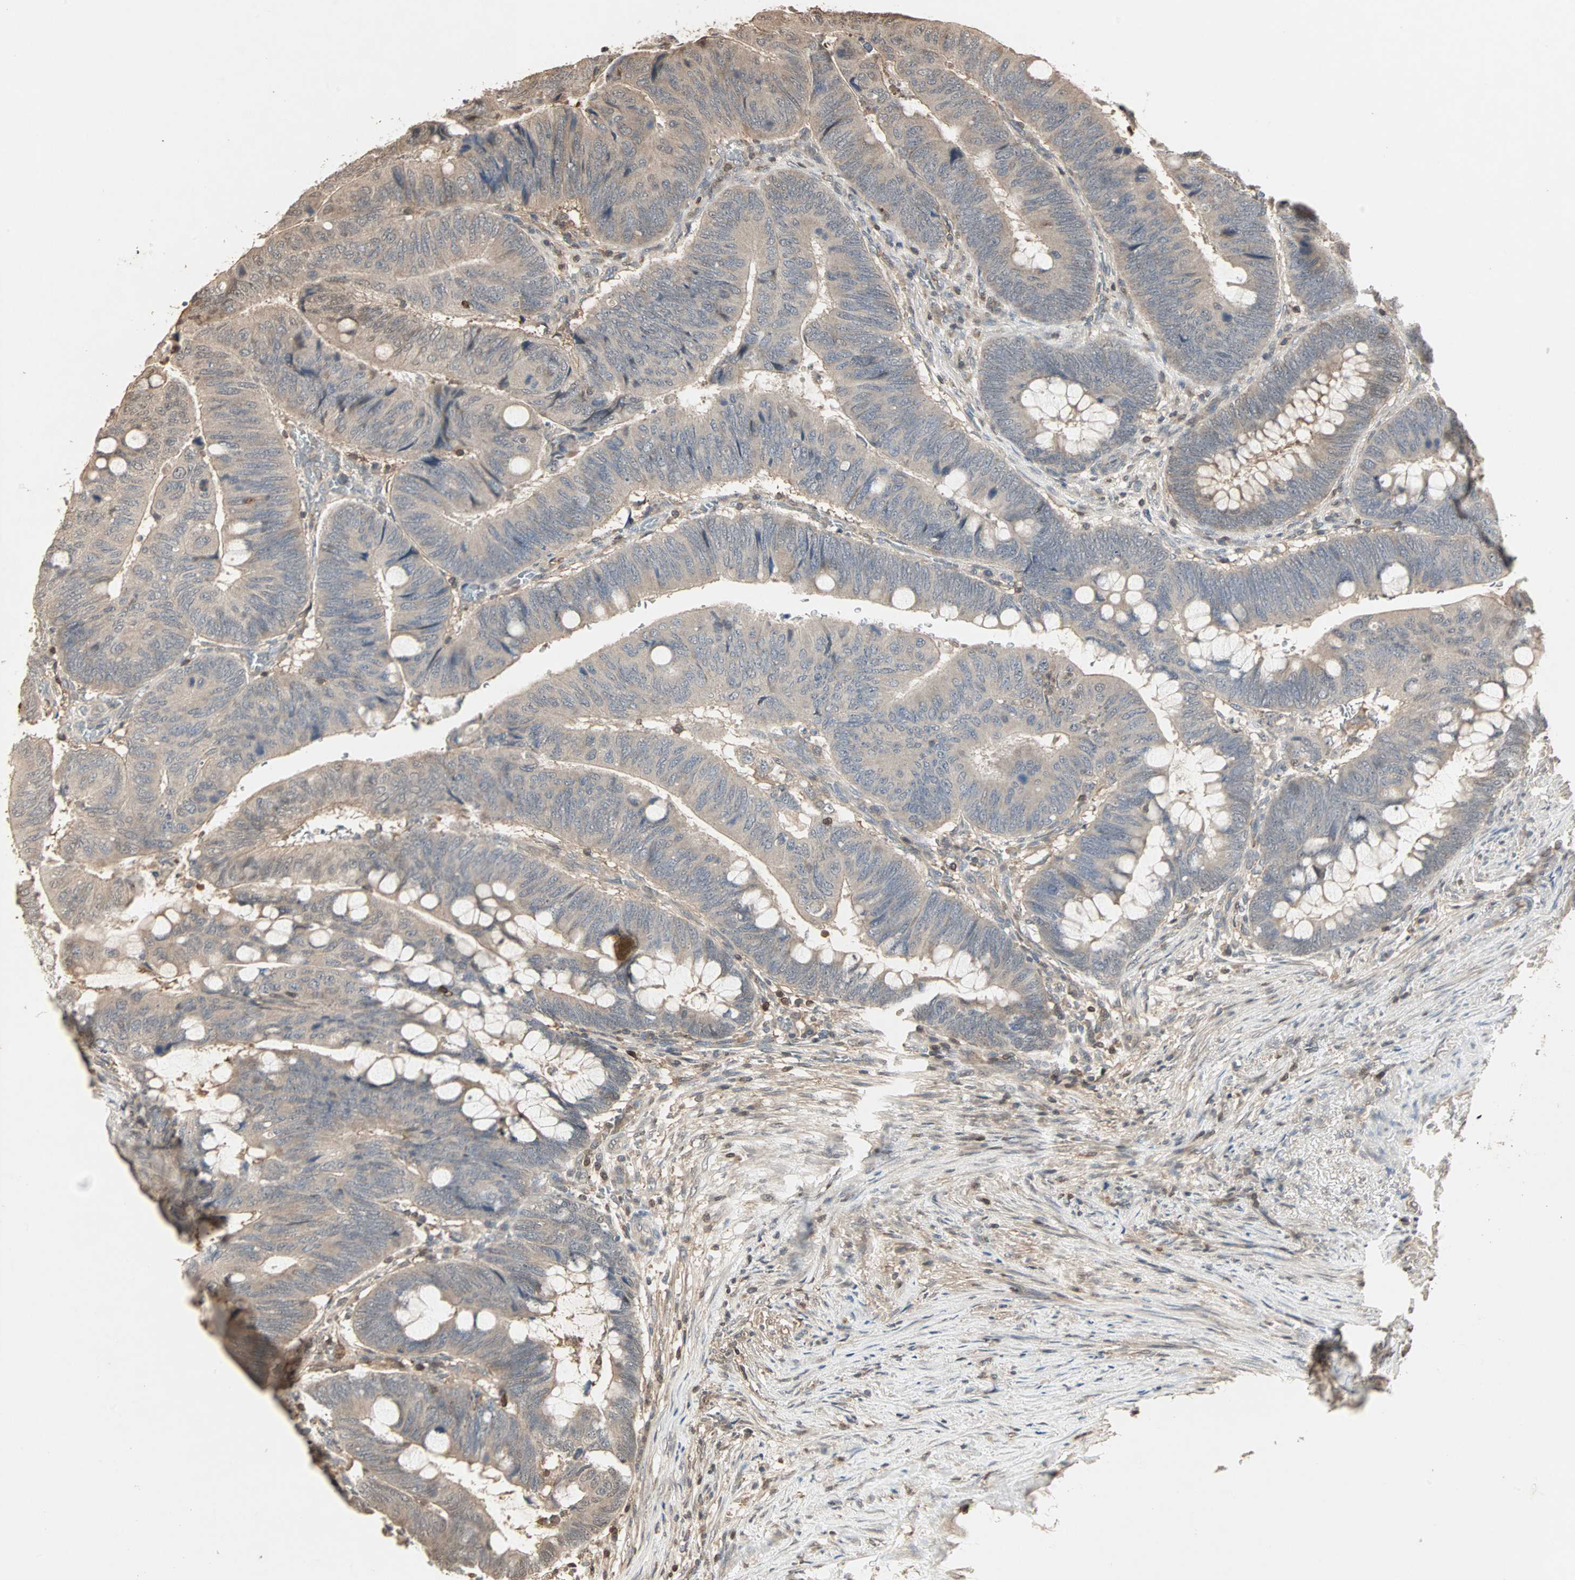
{"staining": {"intensity": "weak", "quantity": ">75%", "location": "cytoplasmic/membranous"}, "tissue": "colorectal cancer", "cell_type": "Tumor cells", "image_type": "cancer", "snomed": [{"axis": "morphology", "description": "Normal tissue, NOS"}, {"axis": "morphology", "description": "Adenocarcinoma, NOS"}, {"axis": "topography", "description": "Rectum"}, {"axis": "topography", "description": "Peripheral nerve tissue"}], "caption": "Brown immunohistochemical staining in adenocarcinoma (colorectal) demonstrates weak cytoplasmic/membranous staining in approximately >75% of tumor cells.", "gene": "DRG2", "patient": {"sex": "male", "age": 92}}